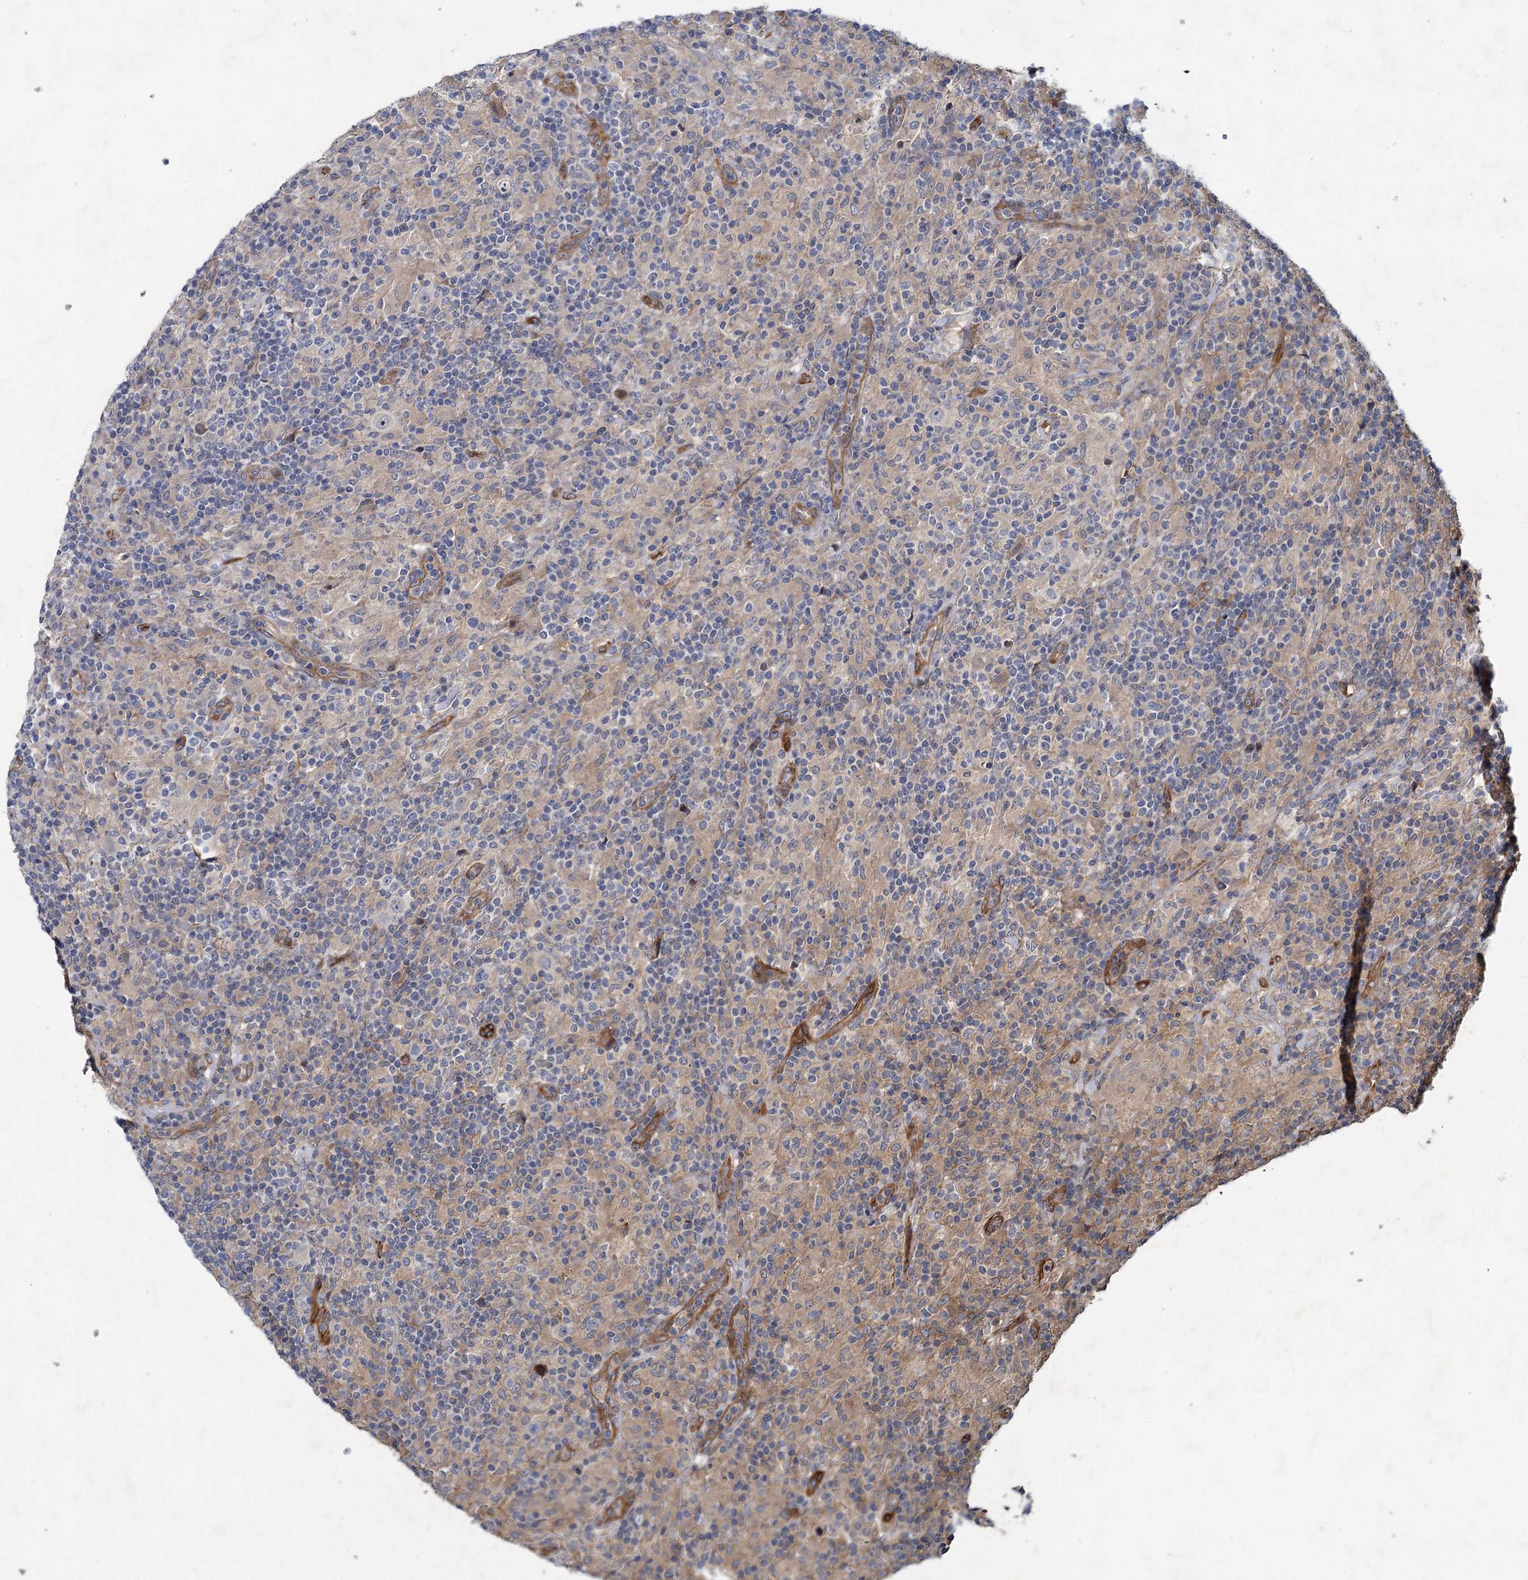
{"staining": {"intensity": "negative", "quantity": "none", "location": "none"}, "tissue": "lymphoma", "cell_type": "Tumor cells", "image_type": "cancer", "snomed": [{"axis": "morphology", "description": "Hodgkin's disease, NOS"}, {"axis": "topography", "description": "Lymph node"}], "caption": "Hodgkin's disease was stained to show a protein in brown. There is no significant positivity in tumor cells.", "gene": "PKN2", "patient": {"sex": "male", "age": 70}}